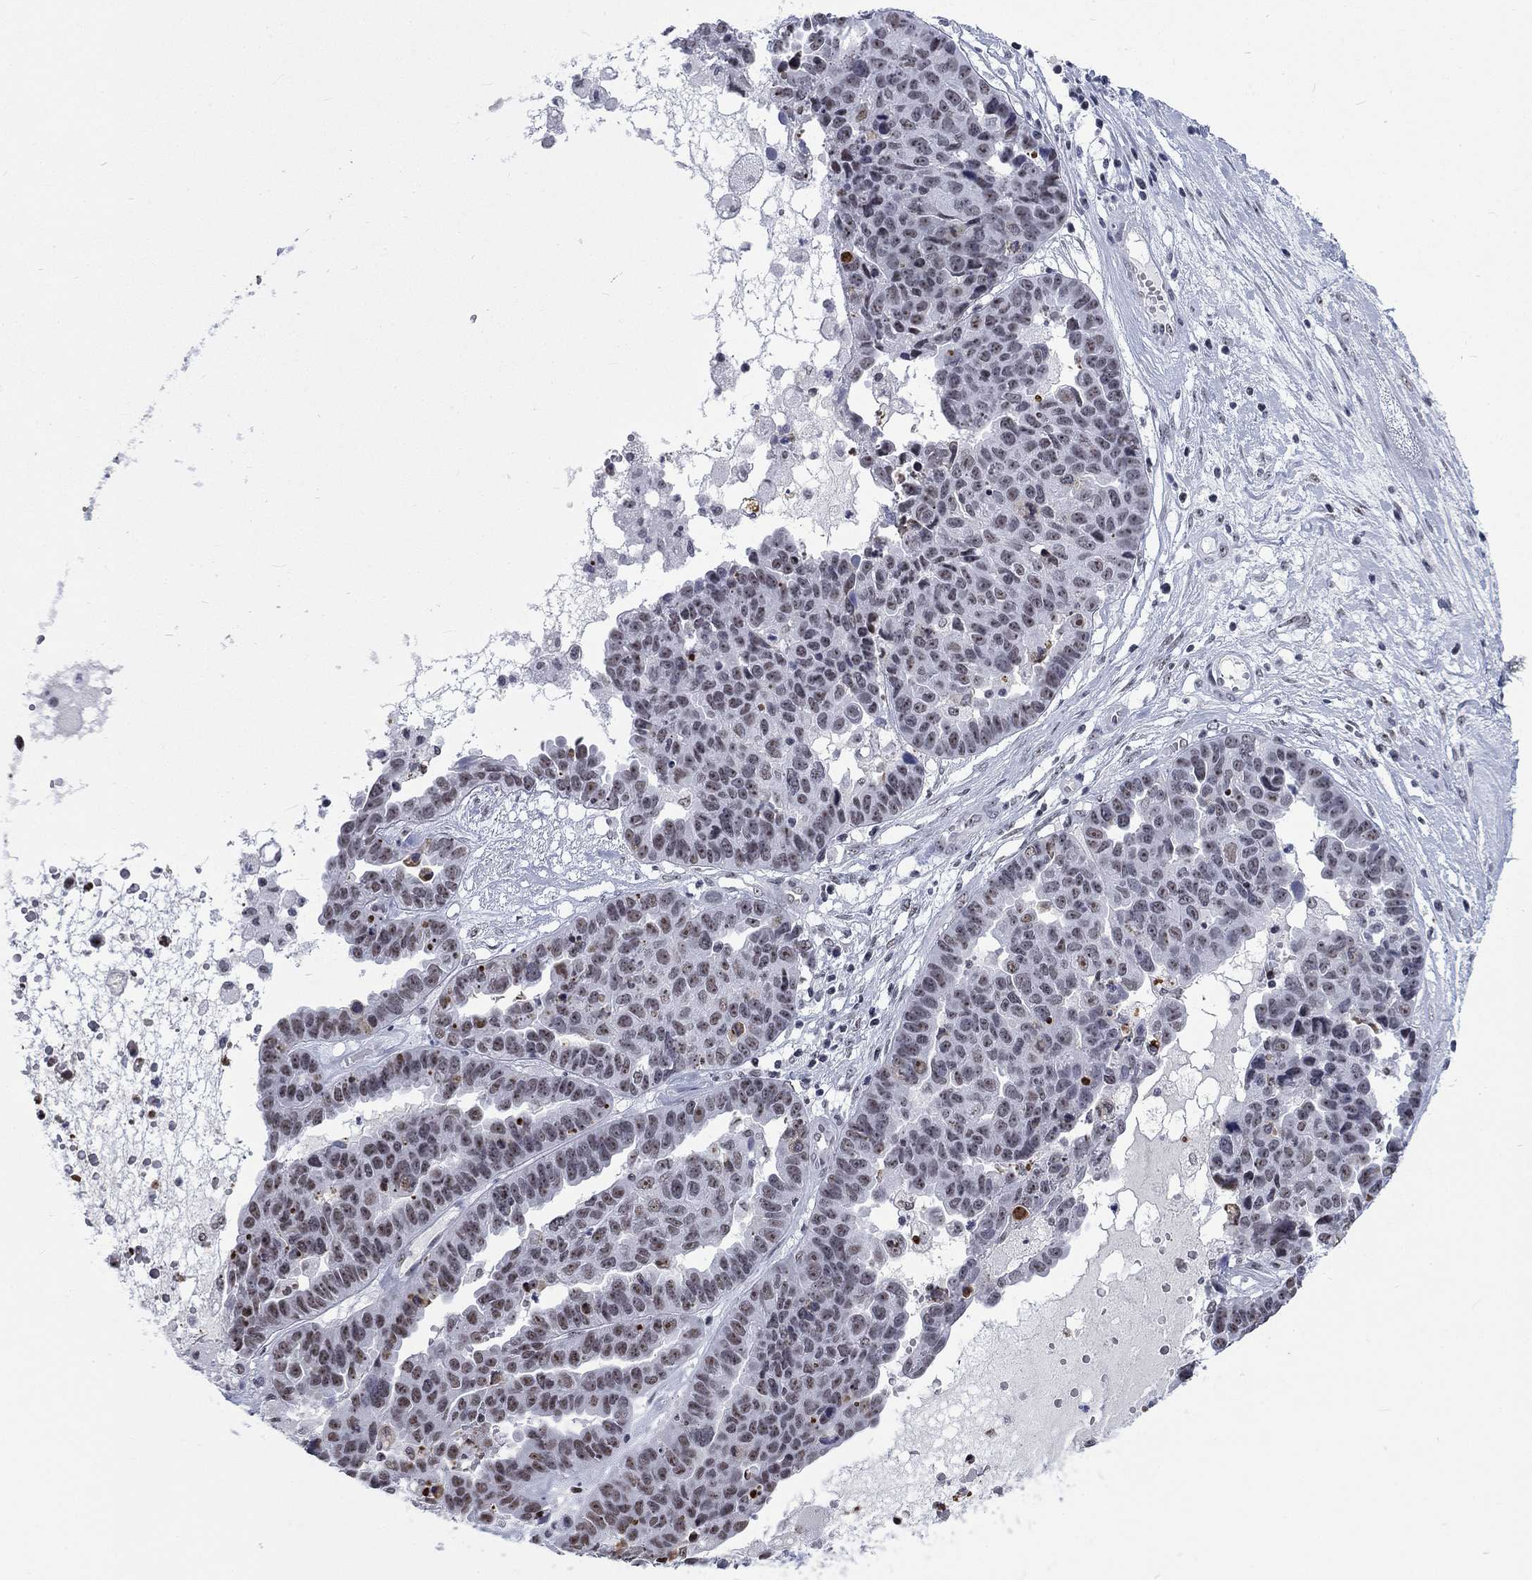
{"staining": {"intensity": "weak", "quantity": "25%-75%", "location": "nuclear"}, "tissue": "ovarian cancer", "cell_type": "Tumor cells", "image_type": "cancer", "snomed": [{"axis": "morphology", "description": "Cystadenocarcinoma, serous, NOS"}, {"axis": "topography", "description": "Ovary"}], "caption": "Protein expression analysis of ovarian serous cystadenocarcinoma reveals weak nuclear positivity in approximately 25%-75% of tumor cells.", "gene": "CSRNP3", "patient": {"sex": "female", "age": 87}}